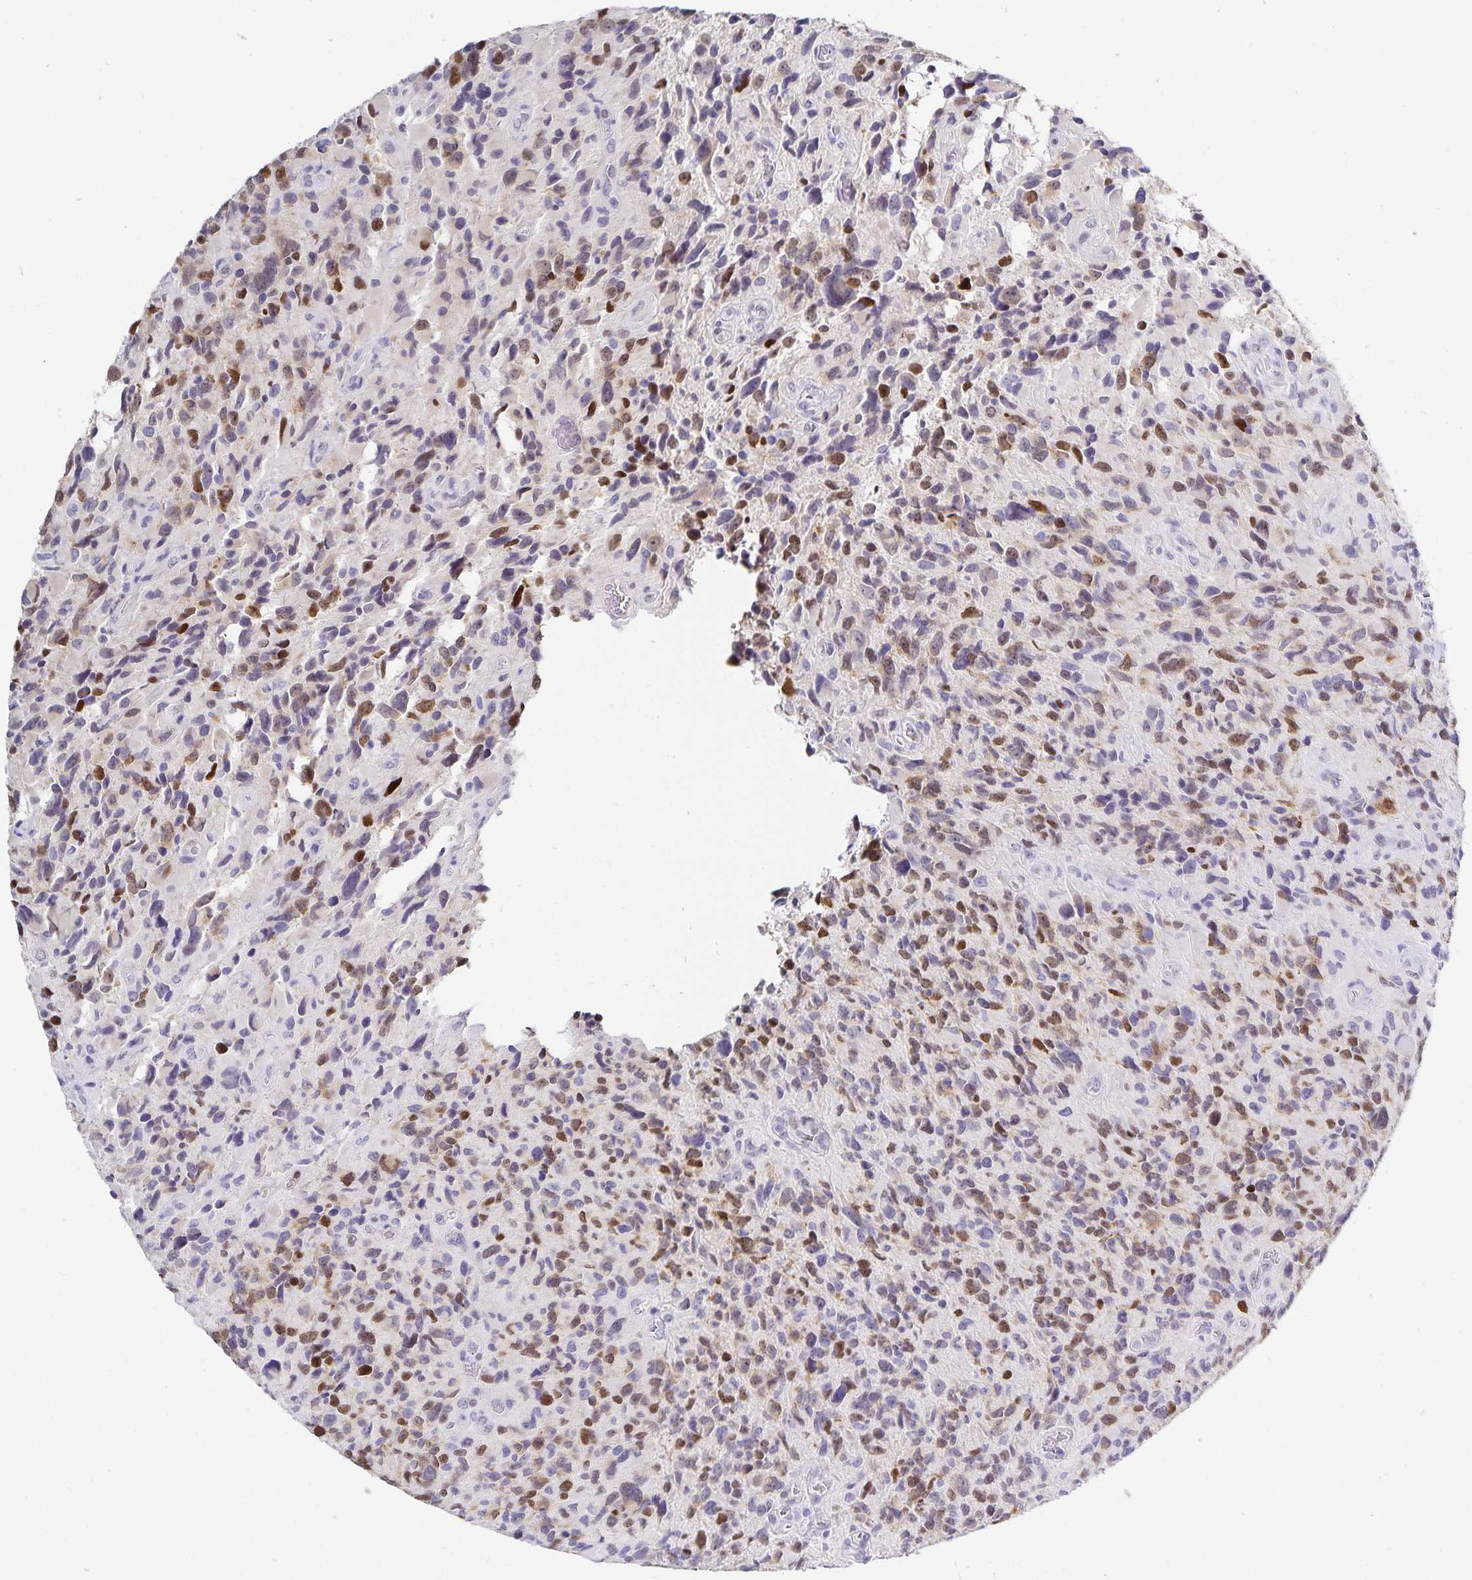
{"staining": {"intensity": "moderate", "quantity": "25%-75%", "location": "nuclear"}, "tissue": "glioma", "cell_type": "Tumor cells", "image_type": "cancer", "snomed": [{"axis": "morphology", "description": "Glioma, malignant, High grade"}, {"axis": "topography", "description": "Brain"}], "caption": "Approximately 25%-75% of tumor cells in high-grade glioma (malignant) demonstrate moderate nuclear protein expression as visualized by brown immunohistochemical staining.", "gene": "HMGB3", "patient": {"sex": "male", "age": 46}}